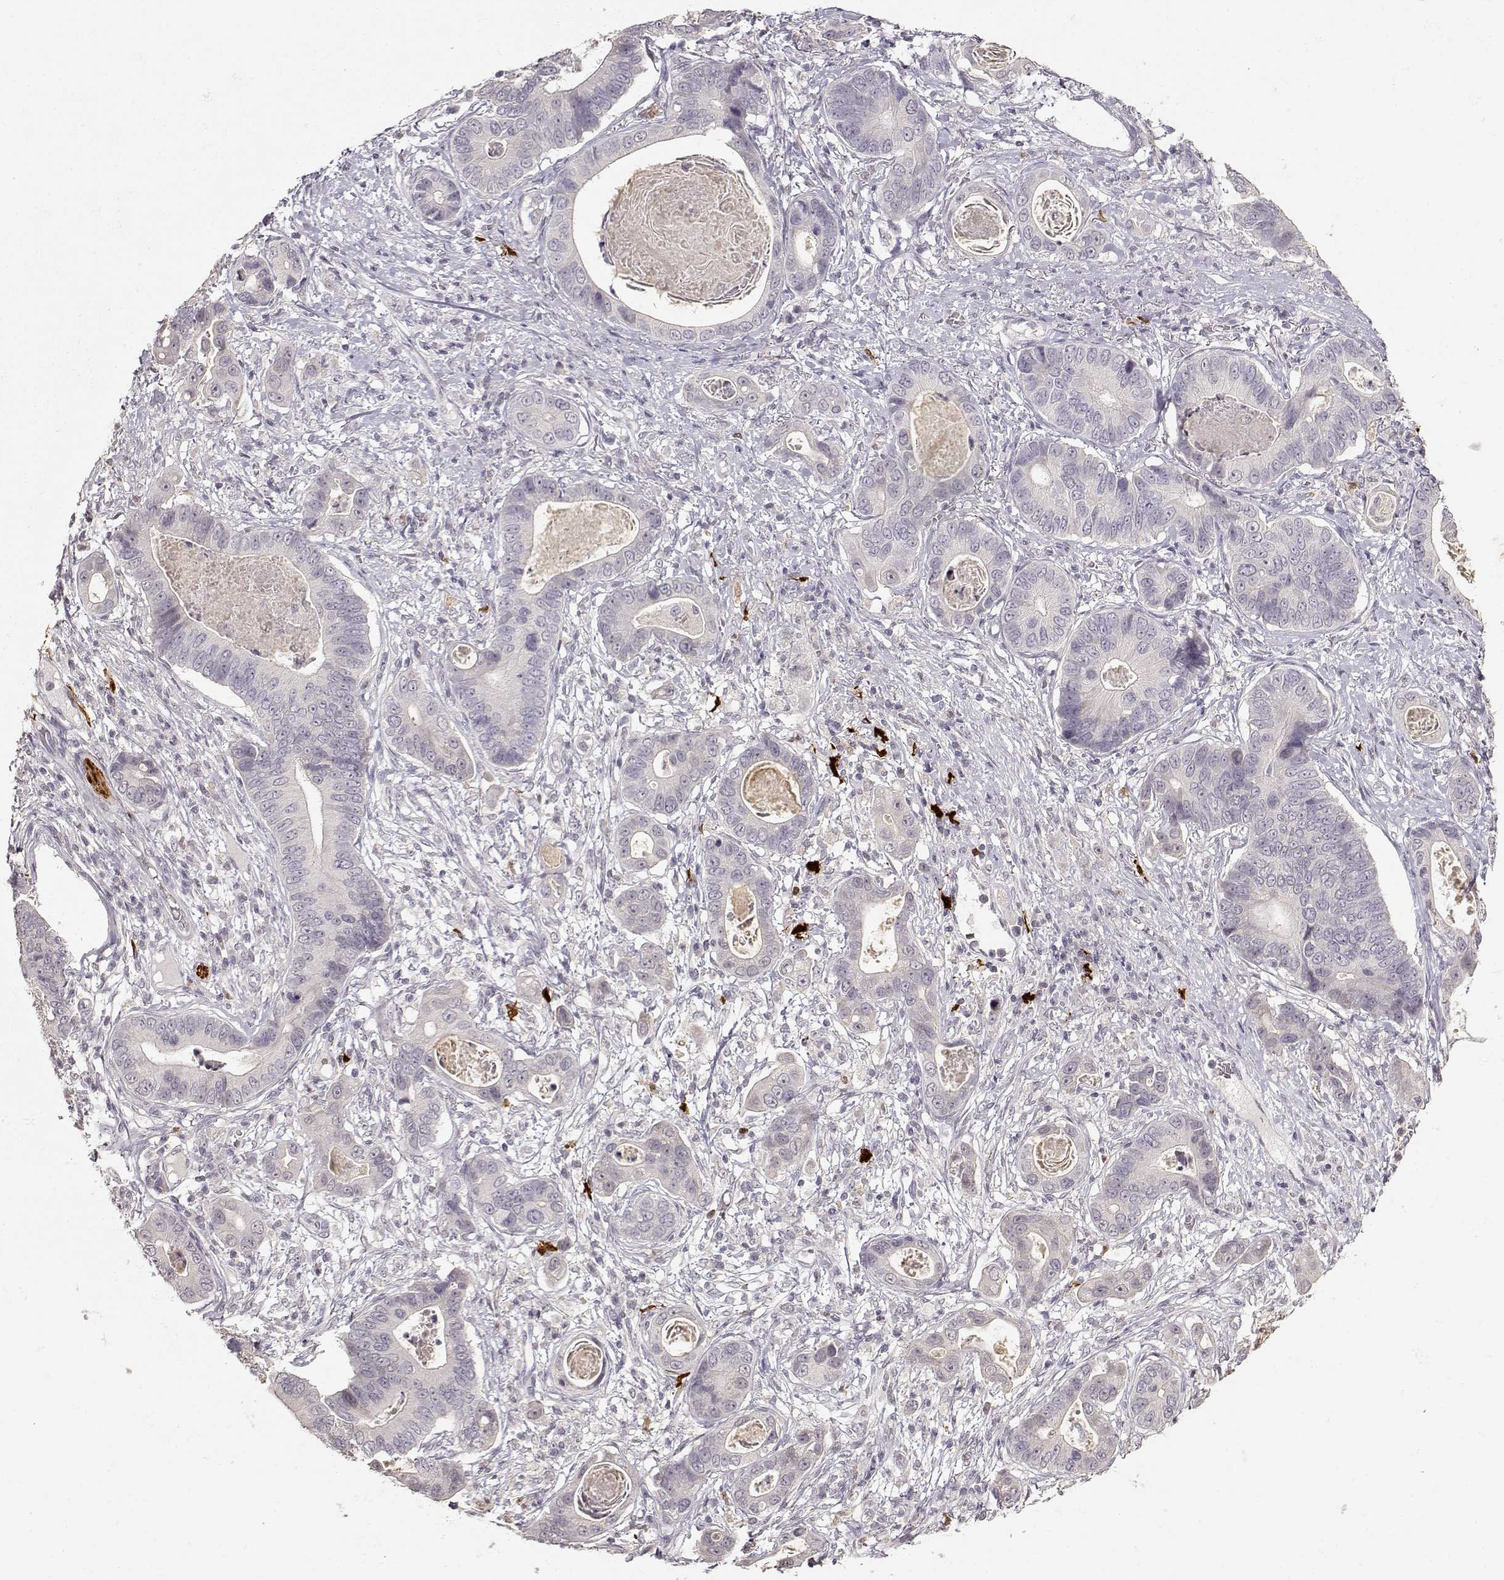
{"staining": {"intensity": "negative", "quantity": "none", "location": "none"}, "tissue": "stomach cancer", "cell_type": "Tumor cells", "image_type": "cancer", "snomed": [{"axis": "morphology", "description": "Adenocarcinoma, NOS"}, {"axis": "topography", "description": "Stomach"}], "caption": "This is an immunohistochemistry photomicrograph of human stomach cancer (adenocarcinoma). There is no expression in tumor cells.", "gene": "S100B", "patient": {"sex": "male", "age": 84}}